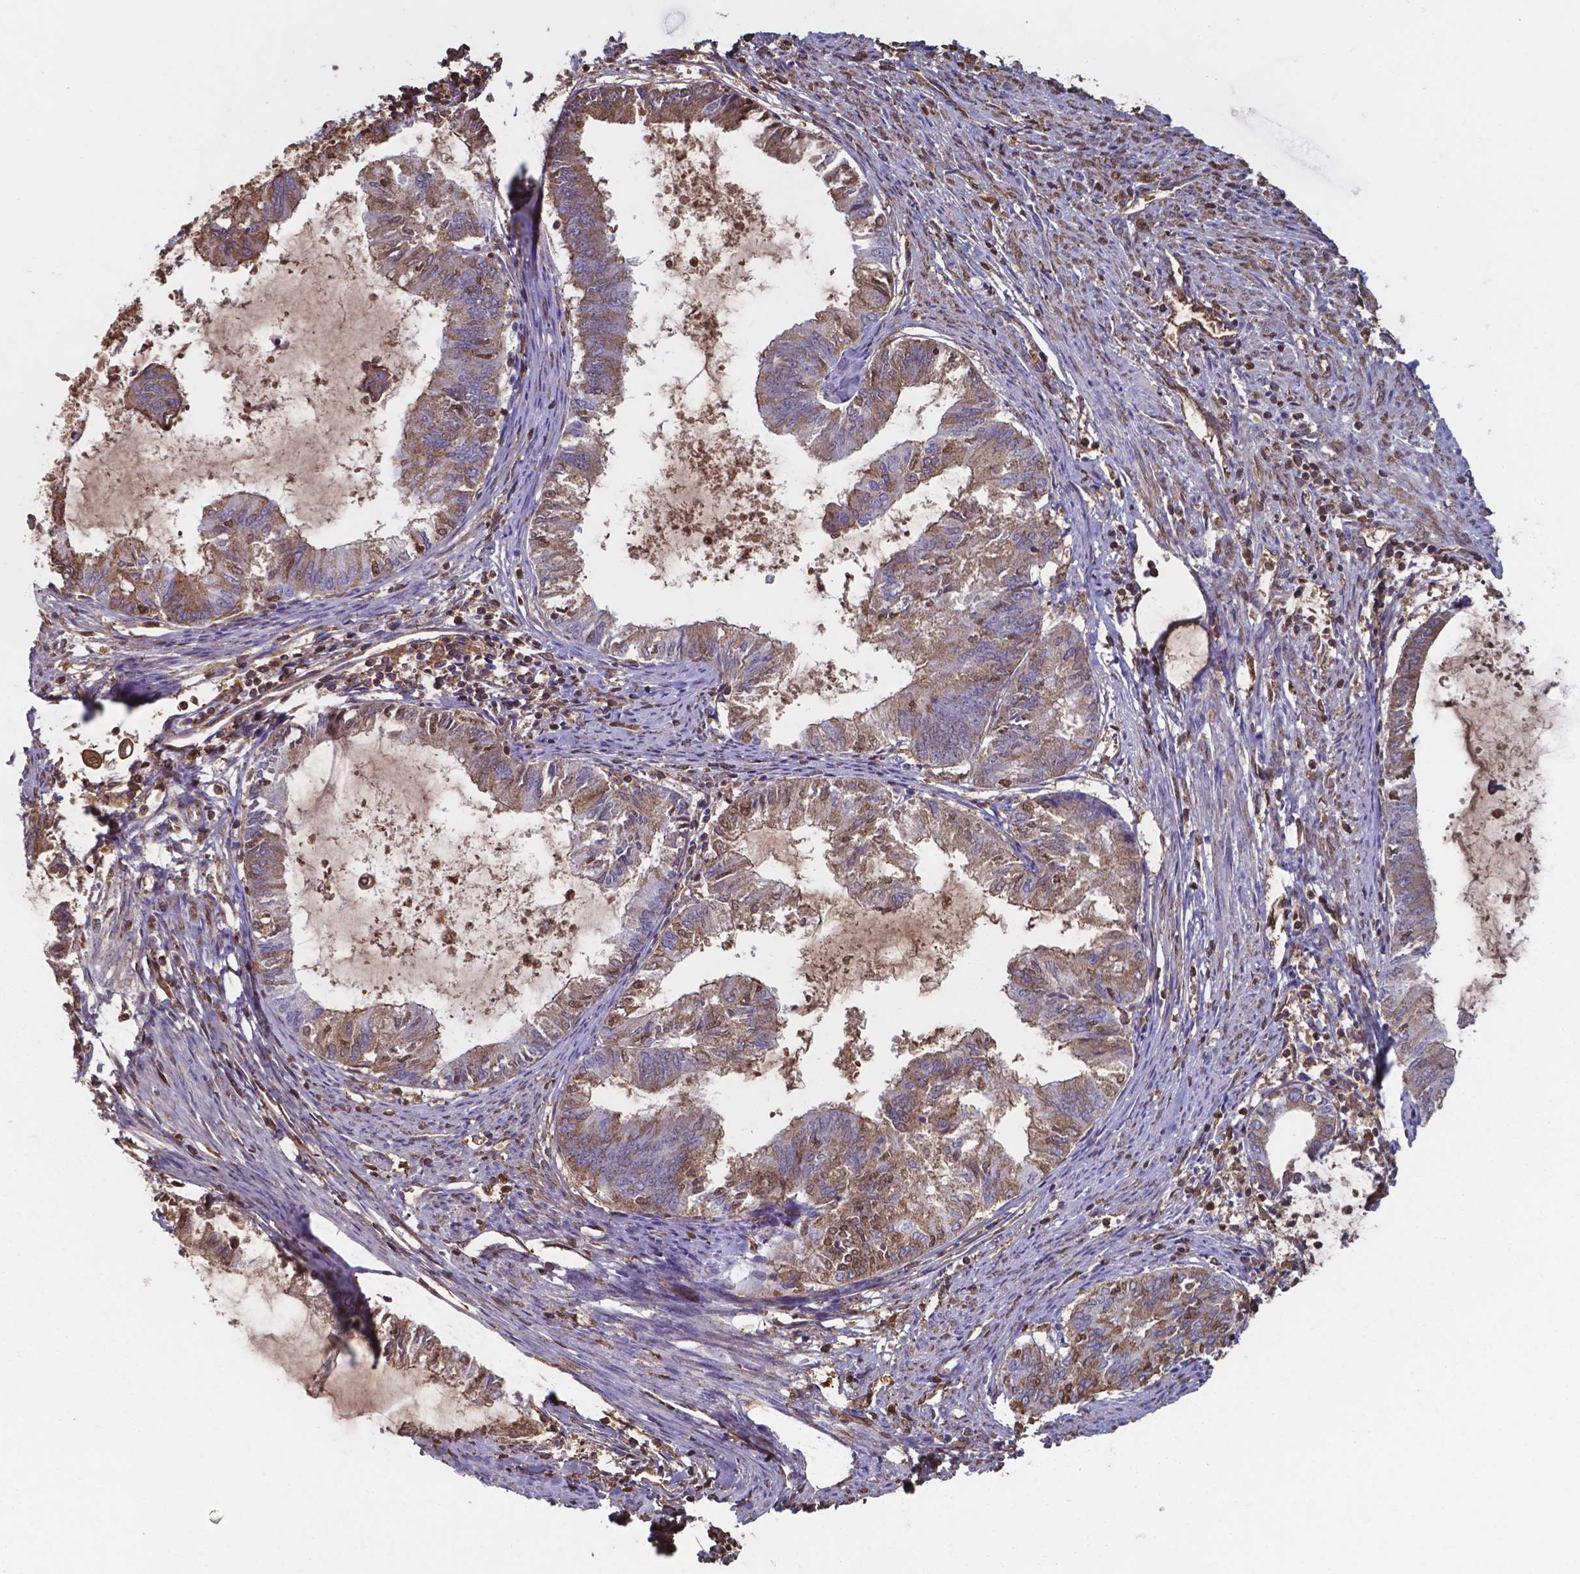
{"staining": {"intensity": "moderate", "quantity": ">75%", "location": "cytoplasmic/membranous"}, "tissue": "endometrial cancer", "cell_type": "Tumor cells", "image_type": "cancer", "snomed": [{"axis": "morphology", "description": "Adenocarcinoma, NOS"}, {"axis": "topography", "description": "Endometrium"}], "caption": "The image displays a brown stain indicating the presence of a protein in the cytoplasmic/membranous of tumor cells in adenocarcinoma (endometrial).", "gene": "SERPINA1", "patient": {"sex": "female", "age": 86}}